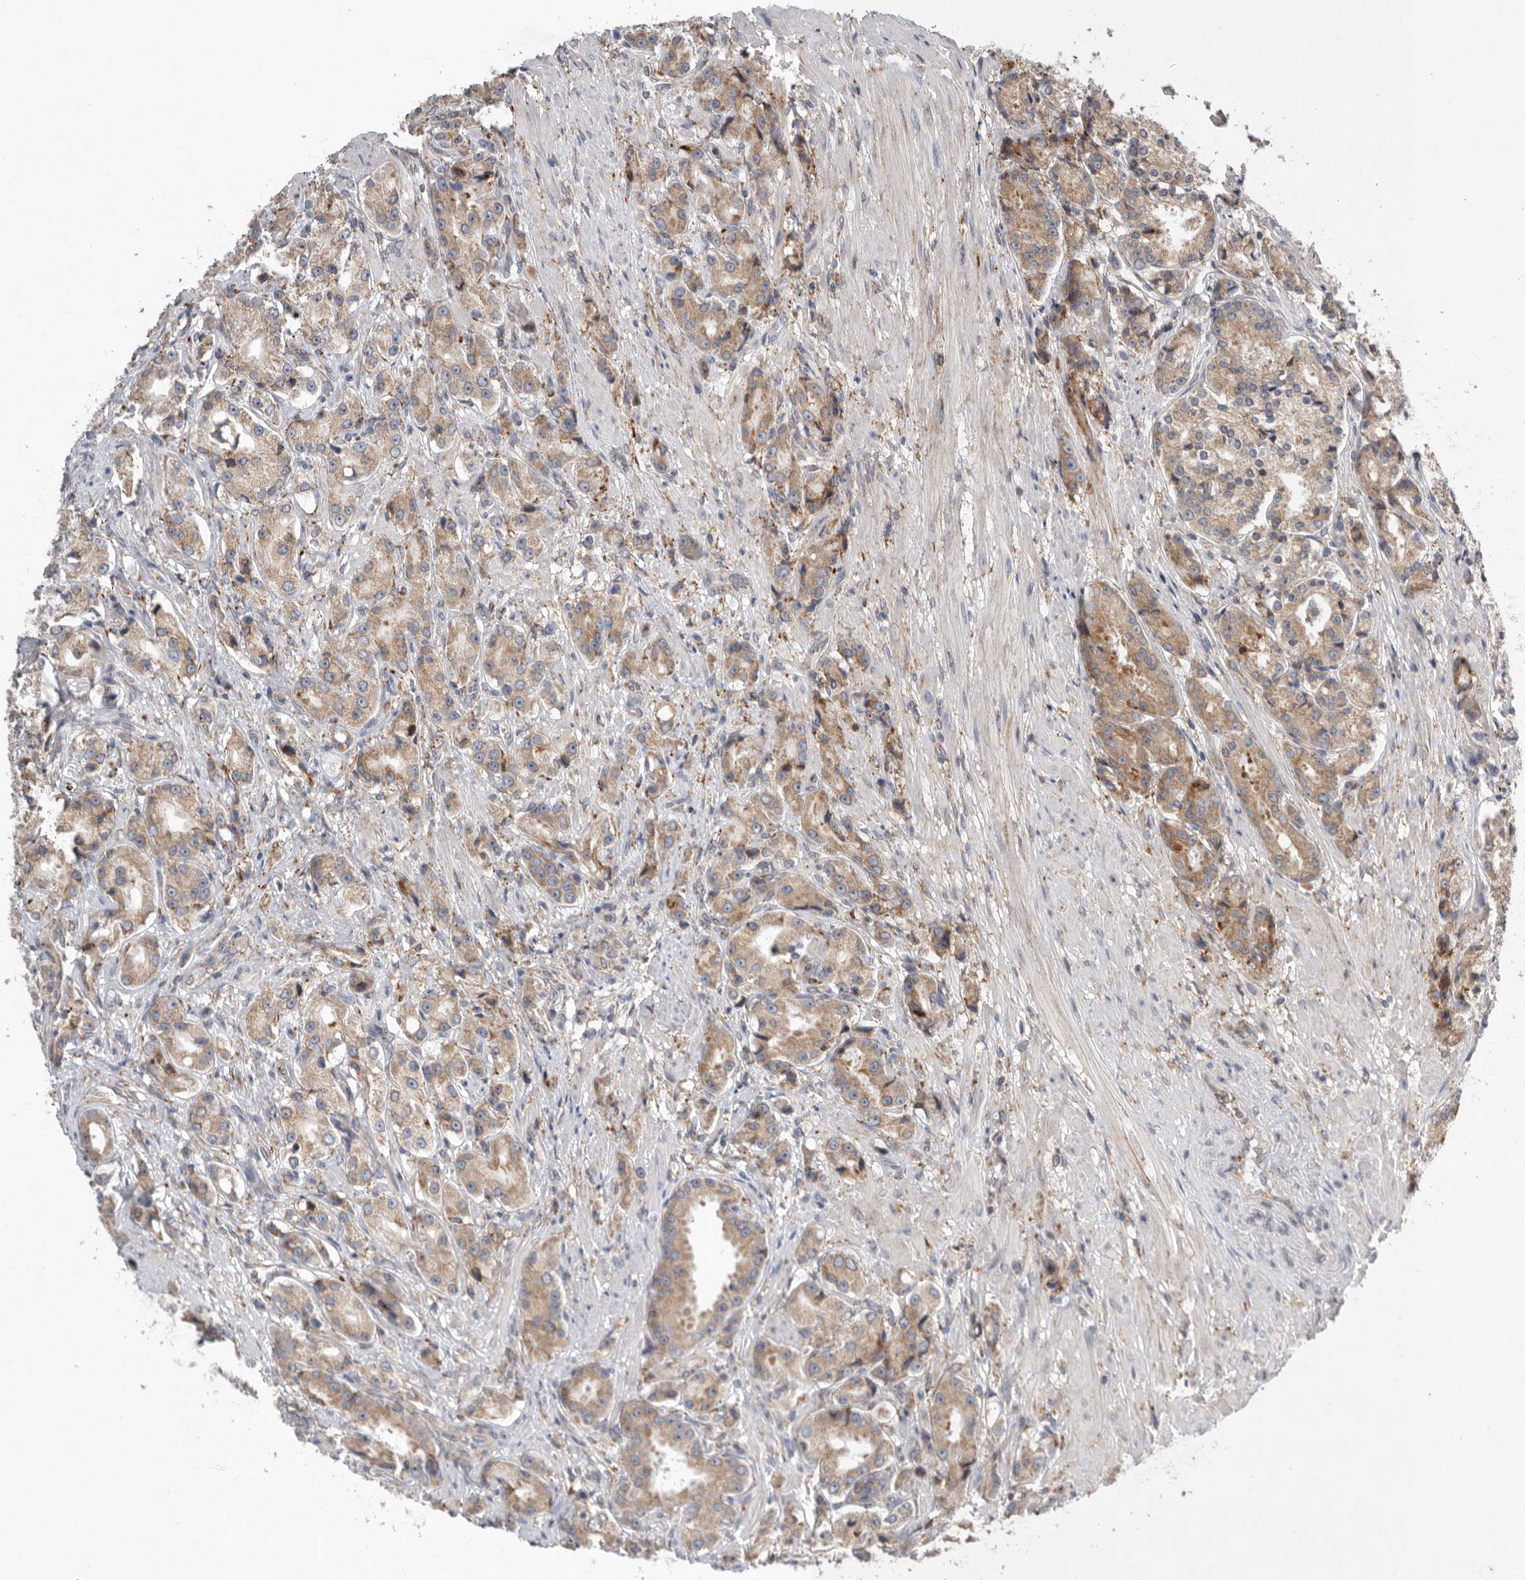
{"staining": {"intensity": "moderate", "quantity": ">75%", "location": "cytoplasmic/membranous"}, "tissue": "prostate cancer", "cell_type": "Tumor cells", "image_type": "cancer", "snomed": [{"axis": "morphology", "description": "Adenocarcinoma, High grade"}, {"axis": "topography", "description": "Prostate"}], "caption": "The micrograph shows staining of adenocarcinoma (high-grade) (prostate), revealing moderate cytoplasmic/membranous protein expression (brown color) within tumor cells.", "gene": "GANAB", "patient": {"sex": "male", "age": 60}}